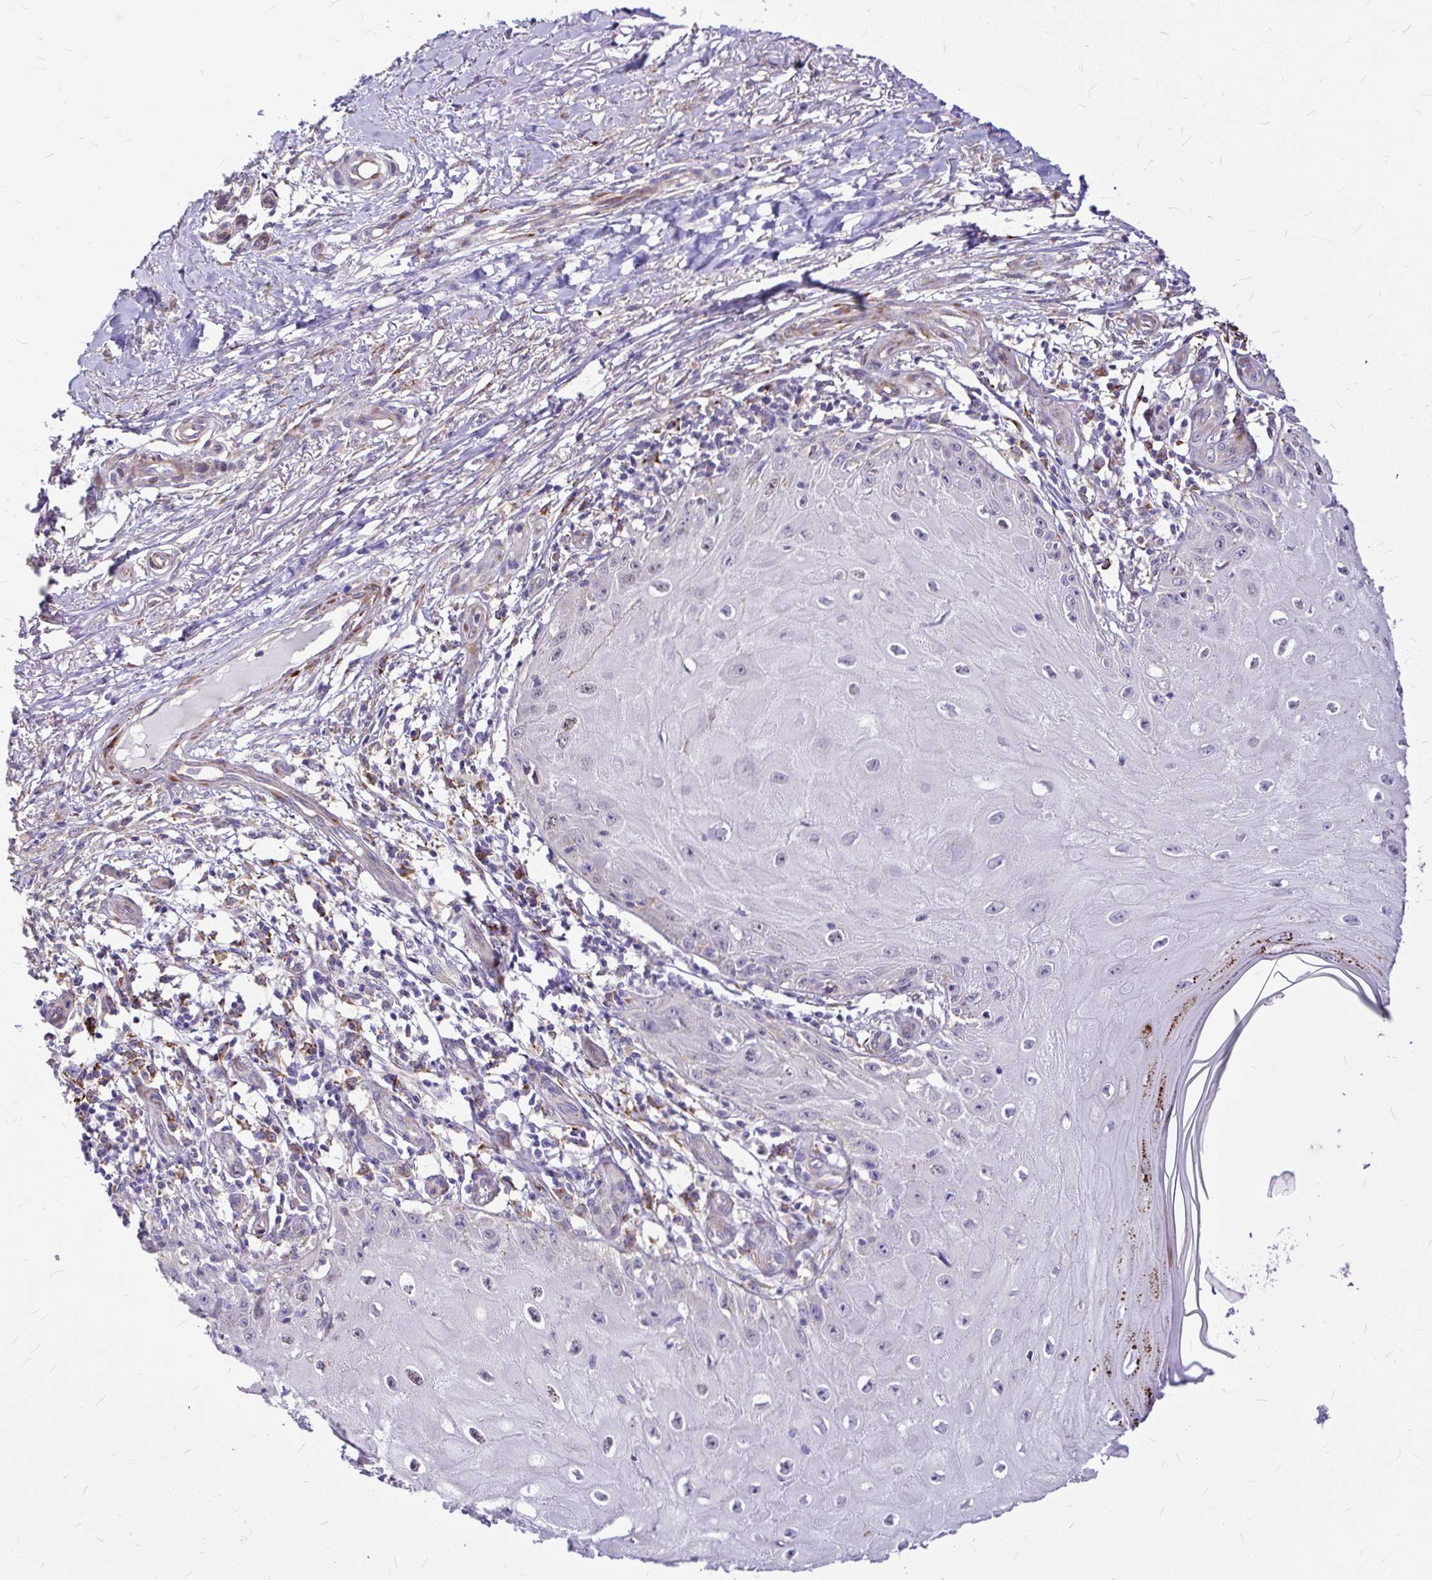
{"staining": {"intensity": "negative", "quantity": "none", "location": "none"}, "tissue": "skin cancer", "cell_type": "Tumor cells", "image_type": "cancer", "snomed": [{"axis": "morphology", "description": "Squamous cell carcinoma, NOS"}, {"axis": "topography", "description": "Skin"}], "caption": "Immunohistochemistry histopathology image of human squamous cell carcinoma (skin) stained for a protein (brown), which exhibits no staining in tumor cells.", "gene": "GABBR2", "patient": {"sex": "female", "age": 77}}